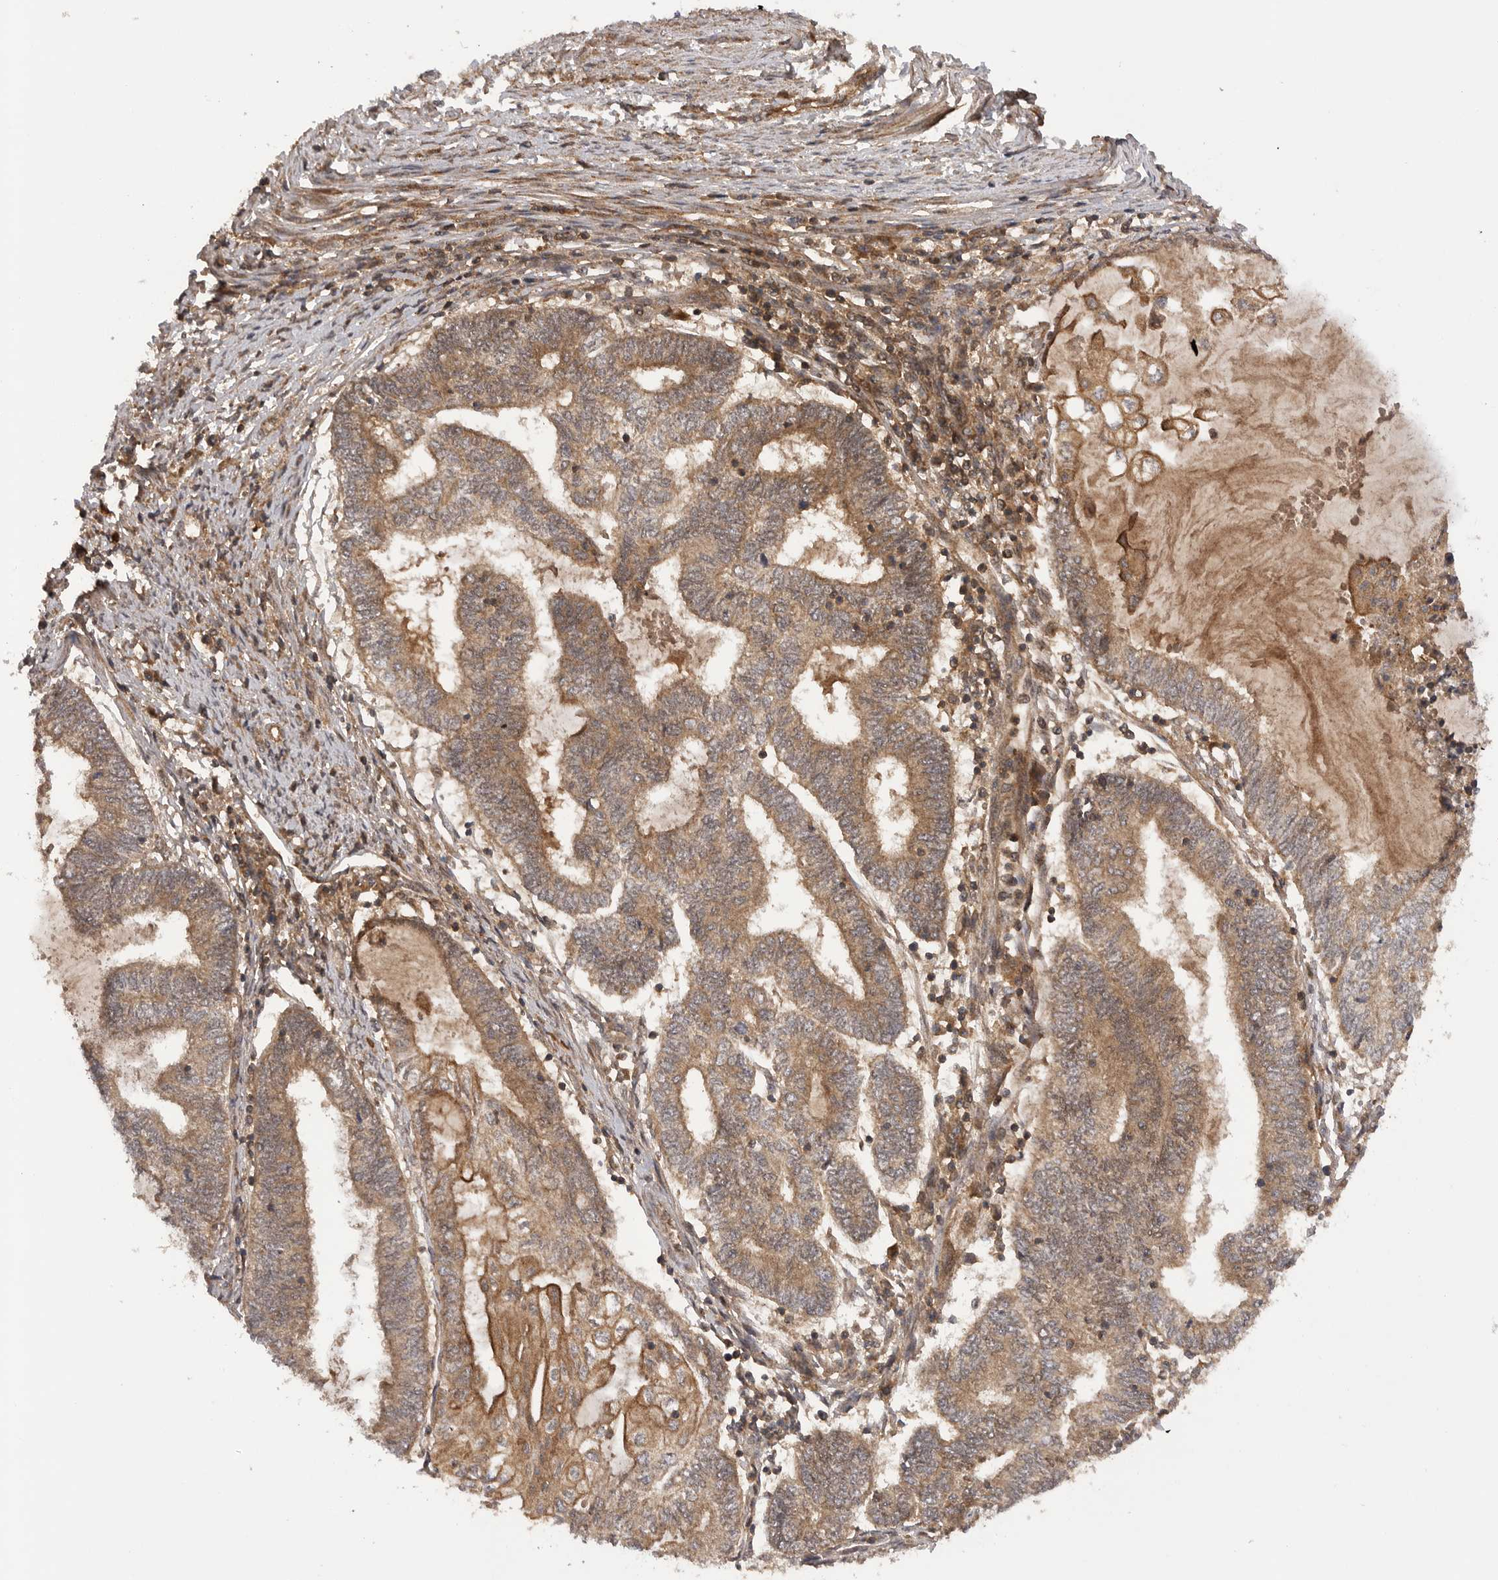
{"staining": {"intensity": "moderate", "quantity": ">75%", "location": "cytoplasmic/membranous"}, "tissue": "endometrial cancer", "cell_type": "Tumor cells", "image_type": "cancer", "snomed": [{"axis": "morphology", "description": "Adenocarcinoma, NOS"}, {"axis": "topography", "description": "Uterus"}, {"axis": "topography", "description": "Endometrium"}], "caption": "IHC of human endometrial cancer demonstrates medium levels of moderate cytoplasmic/membranous positivity in approximately >75% of tumor cells.", "gene": "PRDX4", "patient": {"sex": "female", "age": 70}}